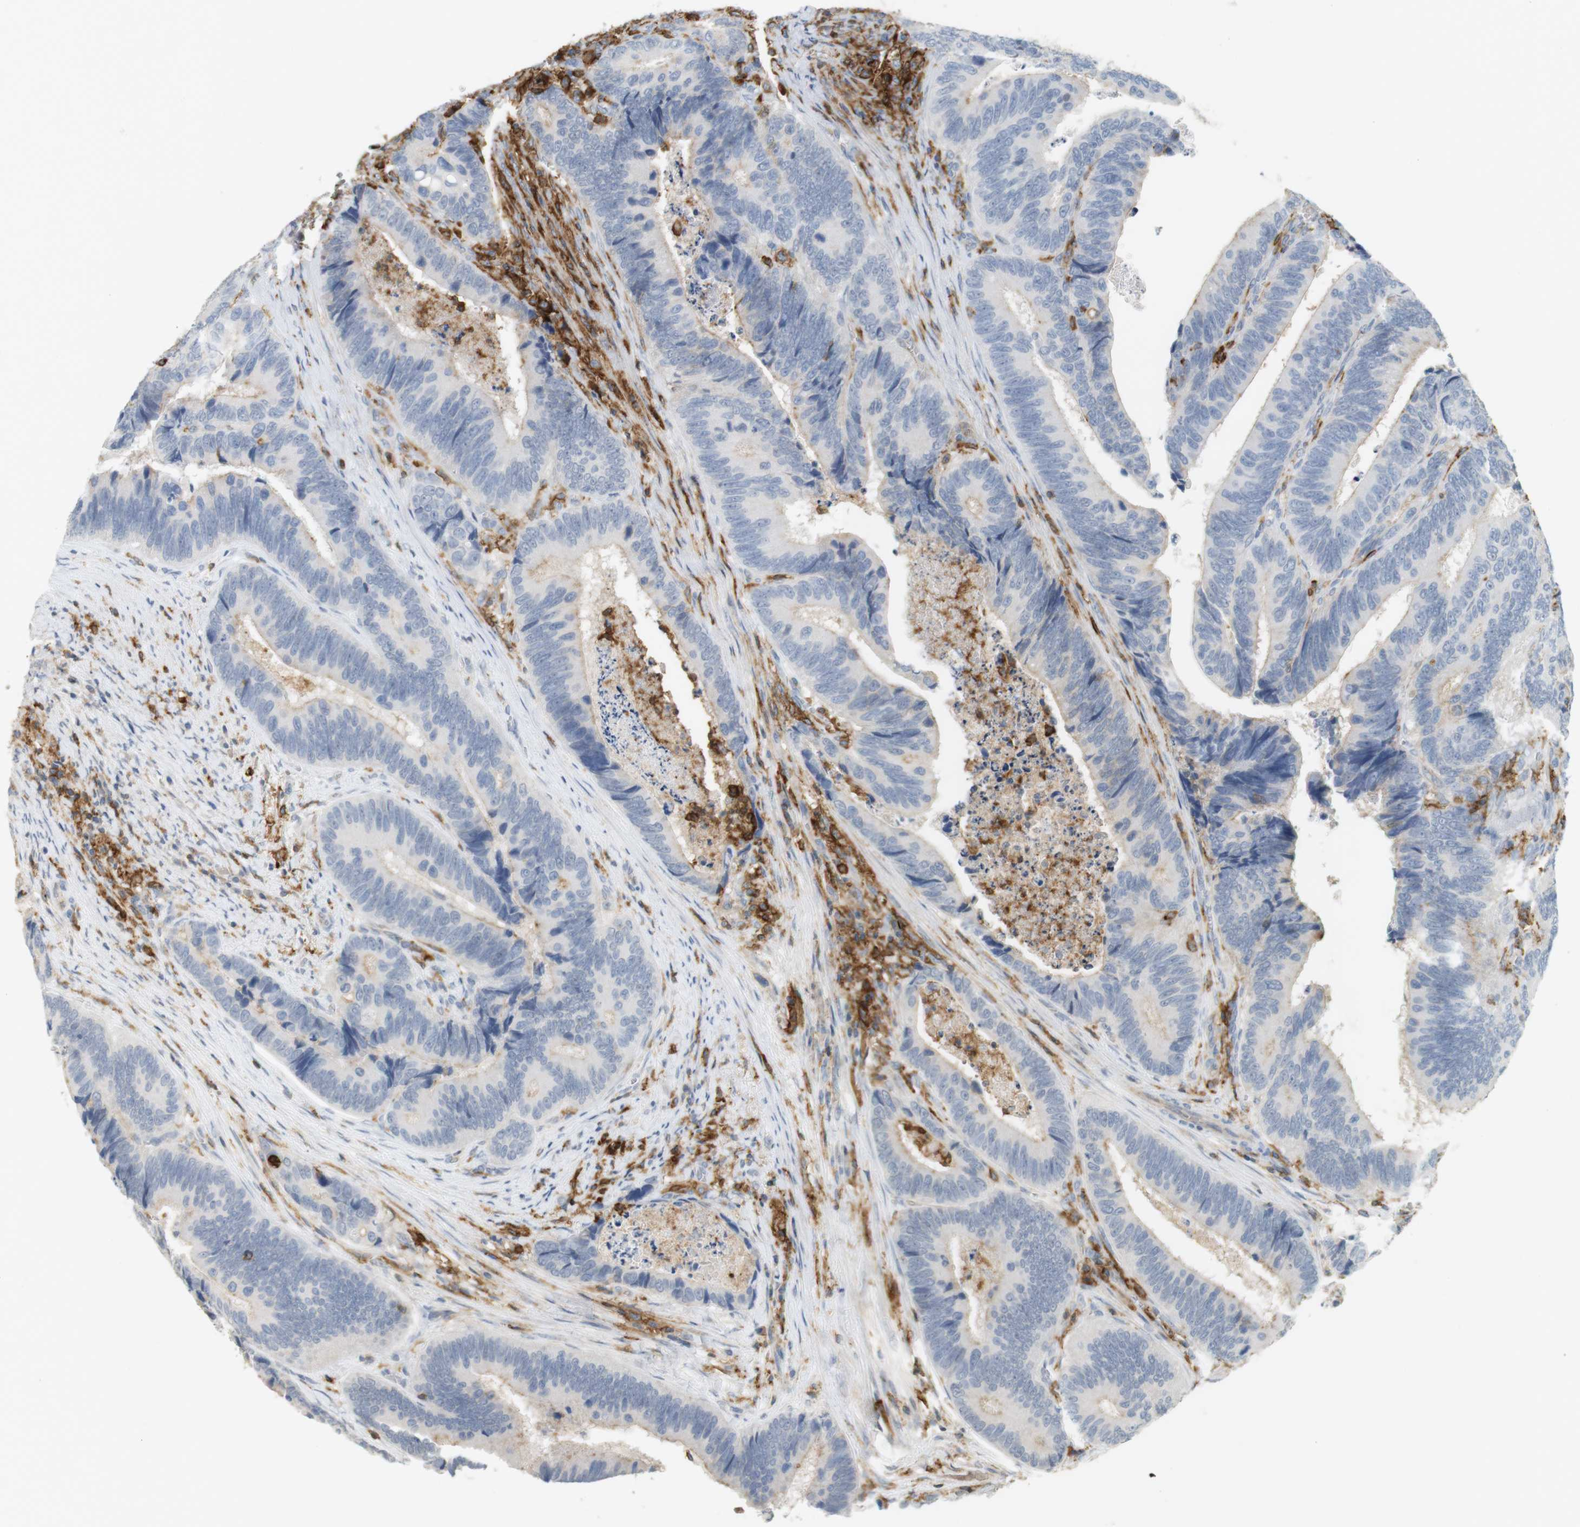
{"staining": {"intensity": "negative", "quantity": "none", "location": "none"}, "tissue": "colorectal cancer", "cell_type": "Tumor cells", "image_type": "cancer", "snomed": [{"axis": "morphology", "description": "Inflammation, NOS"}, {"axis": "morphology", "description": "Adenocarcinoma, NOS"}, {"axis": "topography", "description": "Colon"}], "caption": "The photomicrograph demonstrates no staining of tumor cells in colorectal cancer.", "gene": "SIRPA", "patient": {"sex": "male", "age": 72}}